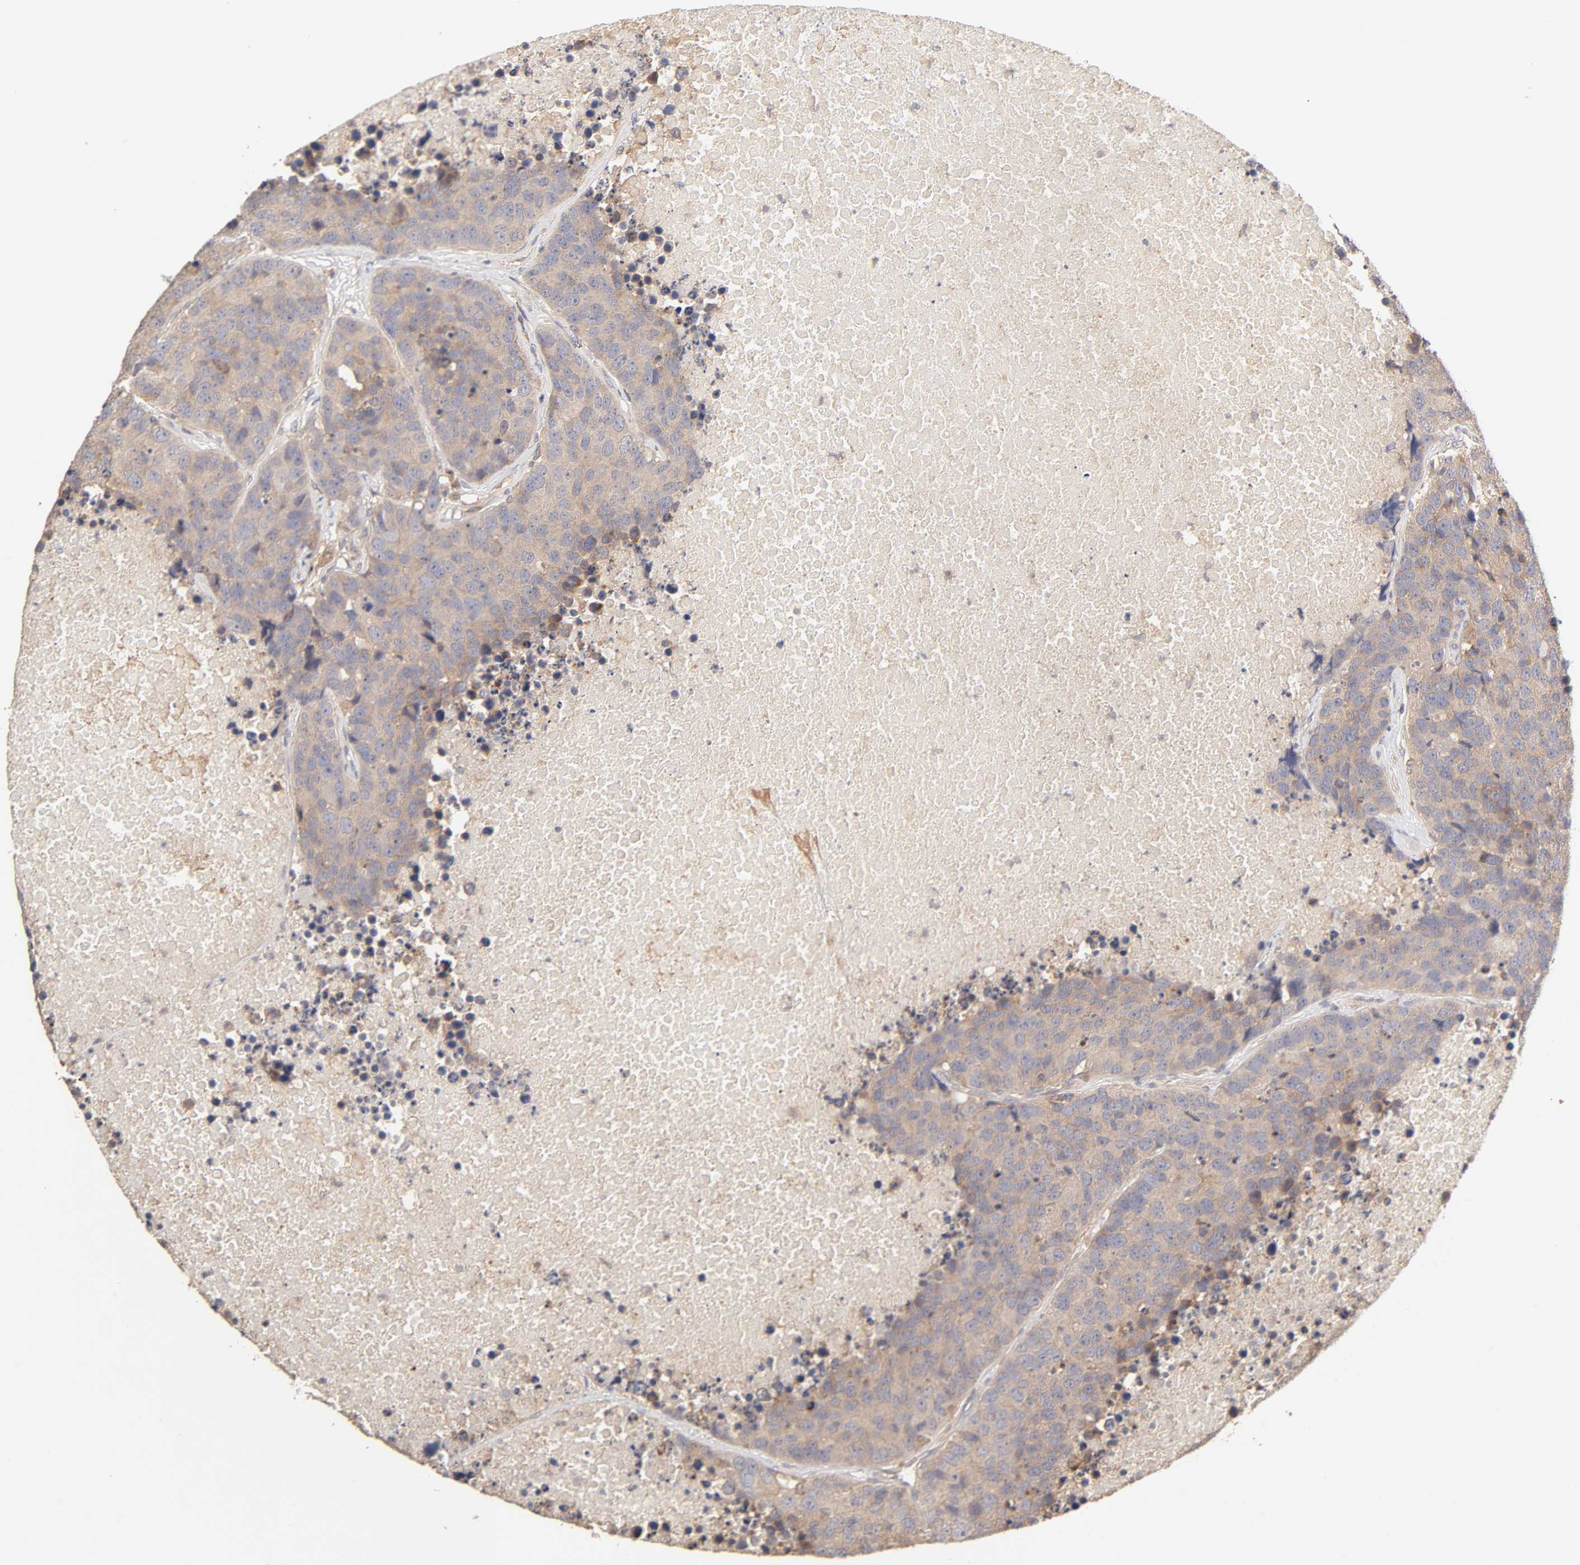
{"staining": {"intensity": "weak", "quantity": ">75%", "location": "cytoplasmic/membranous"}, "tissue": "carcinoid", "cell_type": "Tumor cells", "image_type": "cancer", "snomed": [{"axis": "morphology", "description": "Carcinoid, malignant, NOS"}, {"axis": "topography", "description": "Lung"}], "caption": "Immunohistochemistry of carcinoid (malignant) reveals low levels of weak cytoplasmic/membranous positivity in approximately >75% of tumor cells.", "gene": "AP1G2", "patient": {"sex": "male", "age": 60}}